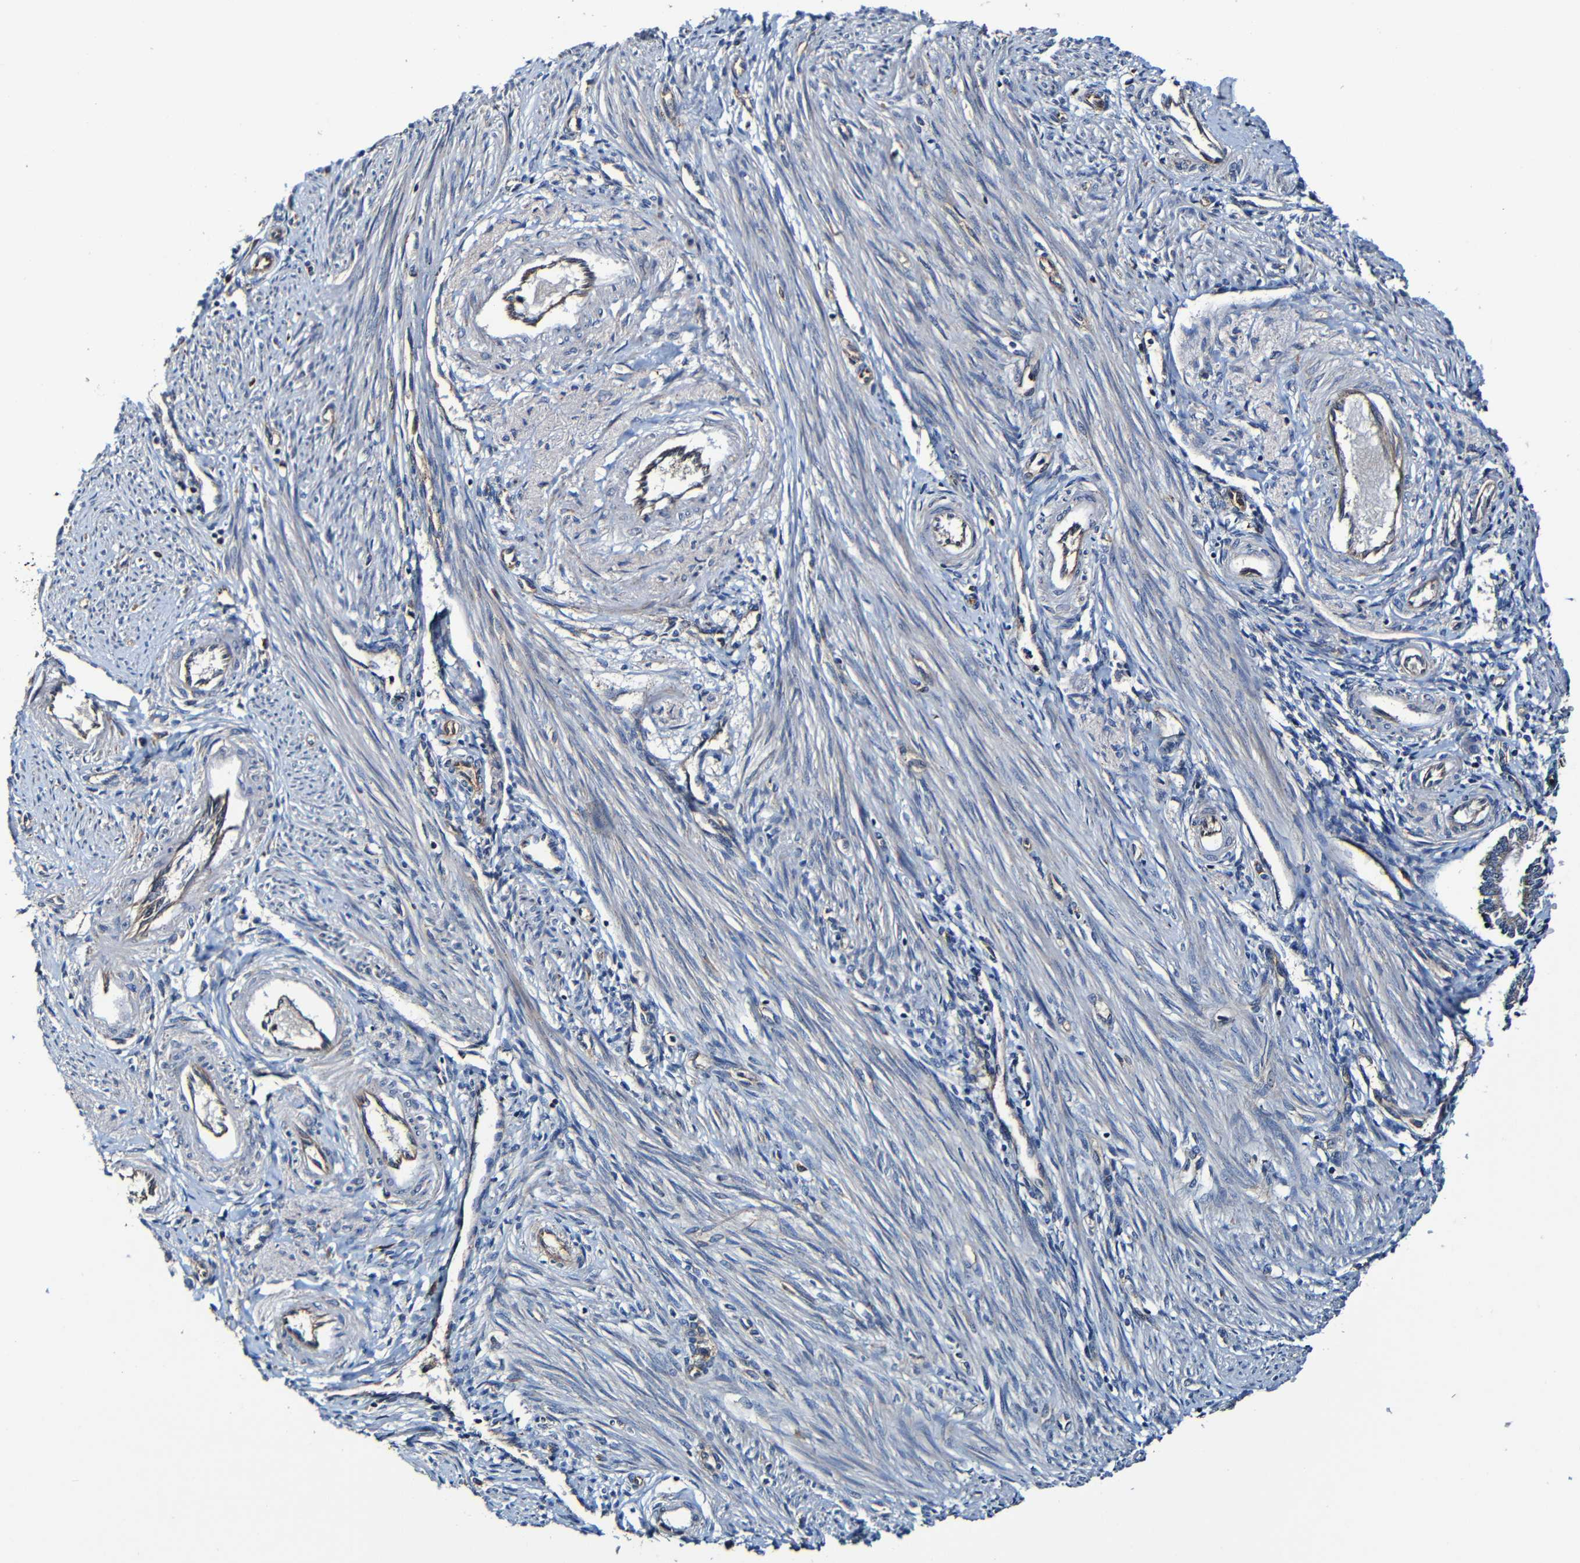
{"staining": {"intensity": "moderate", "quantity": "25%-75%", "location": "cytoplasmic/membranous"}, "tissue": "endometrium", "cell_type": "Cells in endometrial stroma", "image_type": "normal", "snomed": [{"axis": "morphology", "description": "Normal tissue, NOS"}, {"axis": "topography", "description": "Endometrium"}], "caption": "DAB immunohistochemical staining of unremarkable human endometrium demonstrates moderate cytoplasmic/membranous protein expression in approximately 25%-75% of cells in endometrial stroma.", "gene": "ADAM15", "patient": {"sex": "female", "age": 42}}